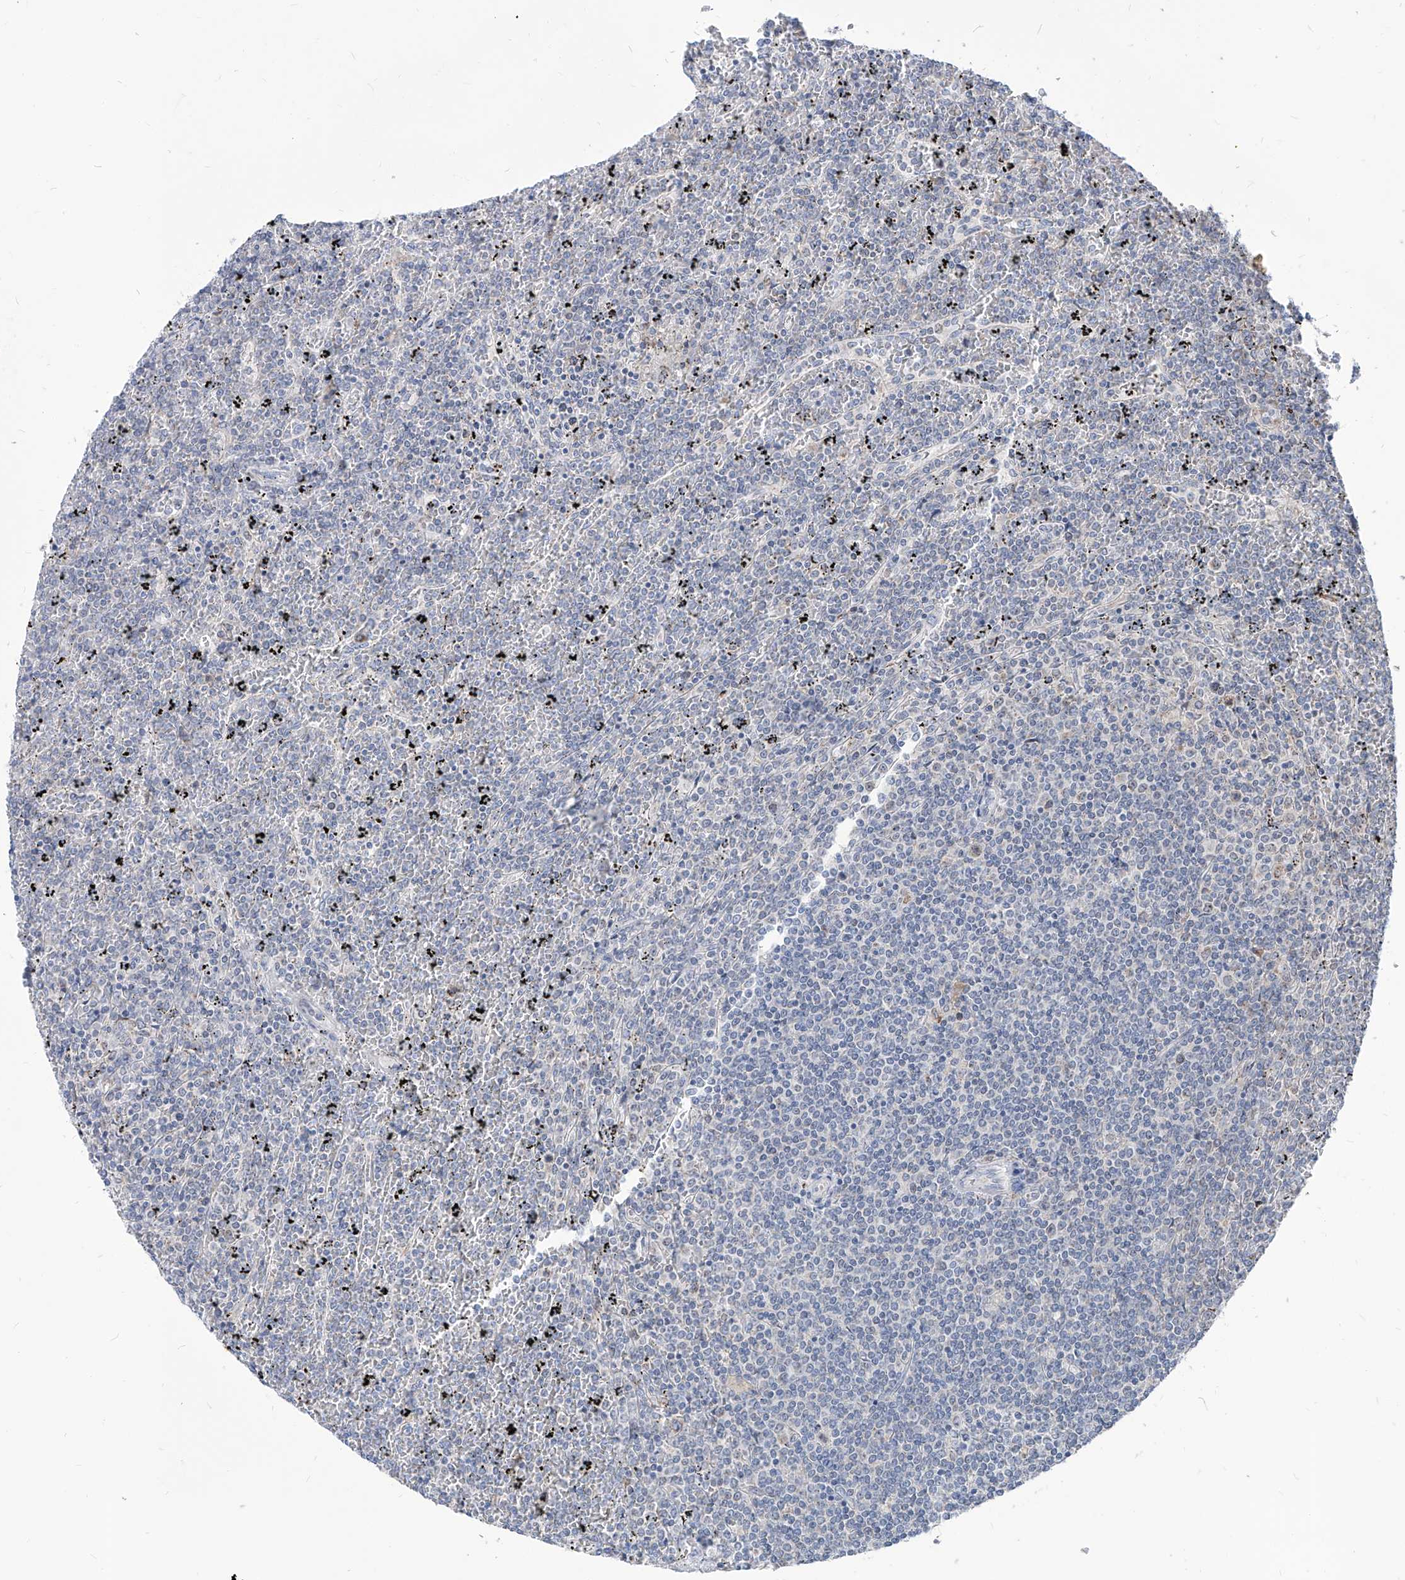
{"staining": {"intensity": "negative", "quantity": "none", "location": "none"}, "tissue": "lymphoma", "cell_type": "Tumor cells", "image_type": "cancer", "snomed": [{"axis": "morphology", "description": "Malignant lymphoma, non-Hodgkin's type, Low grade"}, {"axis": "topography", "description": "Spleen"}], "caption": "Immunohistochemistry (IHC) photomicrograph of low-grade malignant lymphoma, non-Hodgkin's type stained for a protein (brown), which exhibits no expression in tumor cells. (DAB (3,3'-diaminobenzidine) IHC with hematoxylin counter stain).", "gene": "AGPS", "patient": {"sex": "female", "age": 19}}